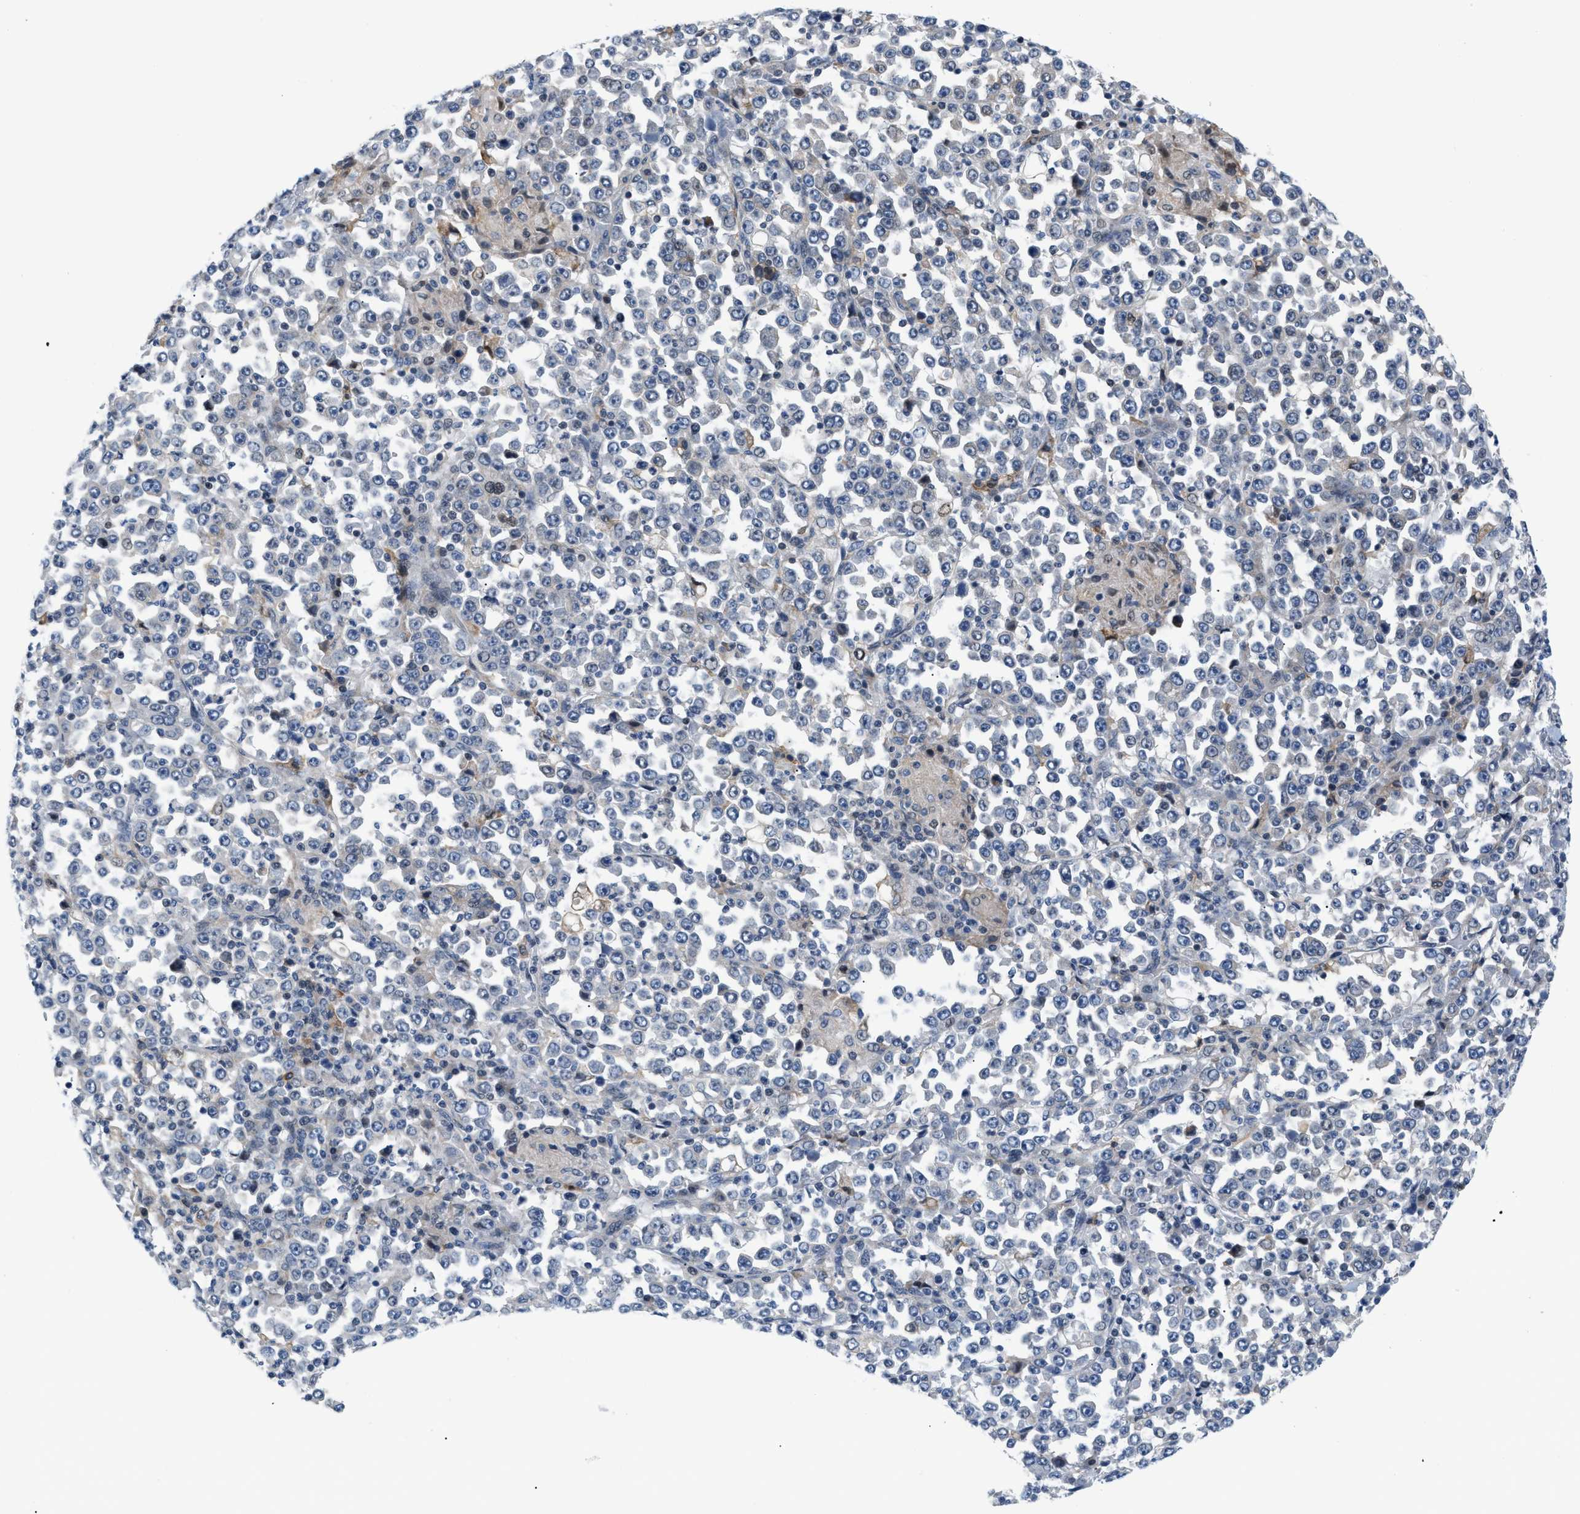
{"staining": {"intensity": "negative", "quantity": "none", "location": "none"}, "tissue": "stomach cancer", "cell_type": "Tumor cells", "image_type": "cancer", "snomed": [{"axis": "morphology", "description": "Normal tissue, NOS"}, {"axis": "morphology", "description": "Adenocarcinoma, NOS"}, {"axis": "topography", "description": "Stomach, upper"}, {"axis": "topography", "description": "Stomach"}], "caption": "Tumor cells show no significant protein staining in stomach cancer (adenocarcinoma).", "gene": "FDCSP", "patient": {"sex": "male", "age": 59}}